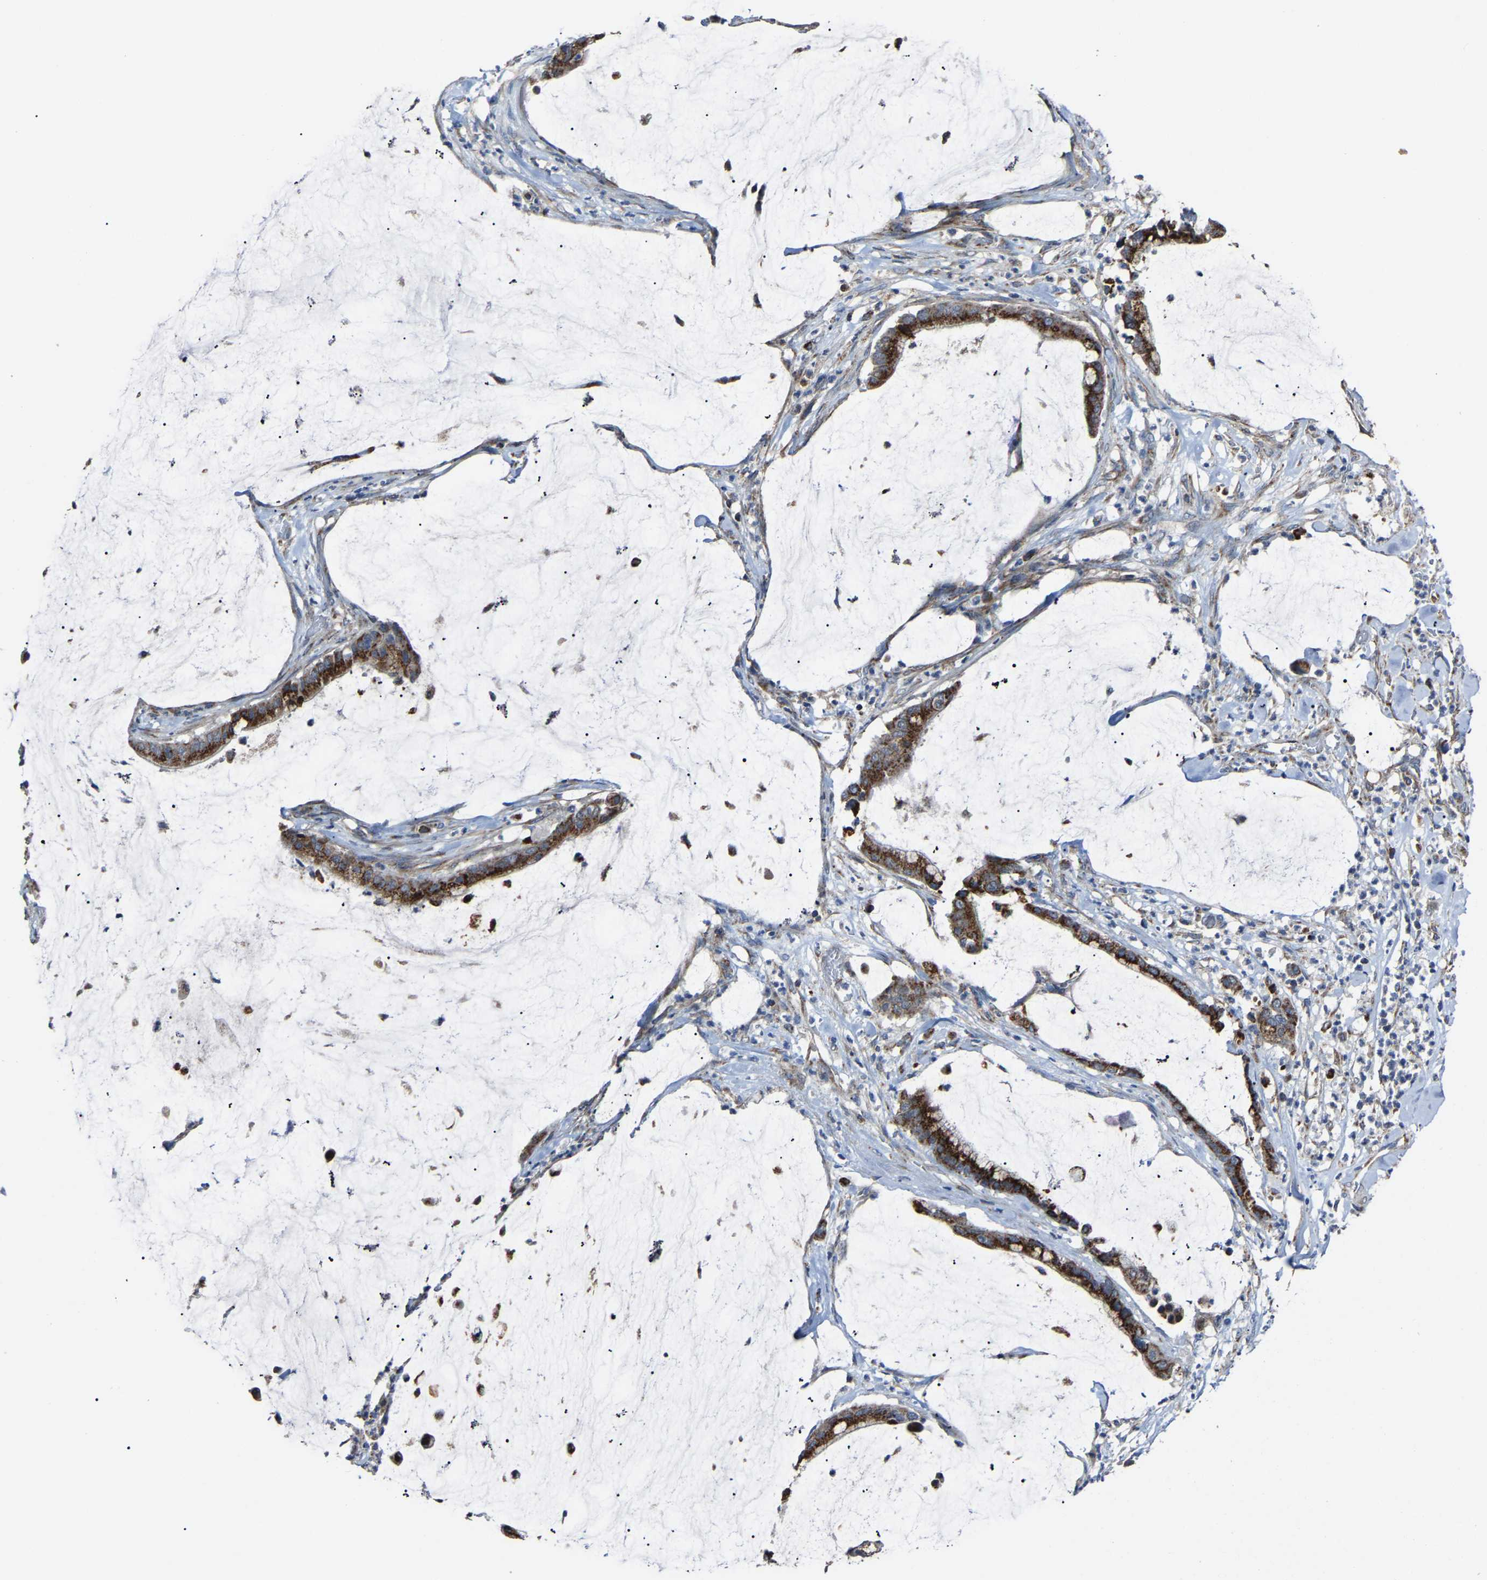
{"staining": {"intensity": "strong", "quantity": ">75%", "location": "cytoplasmic/membranous"}, "tissue": "pancreatic cancer", "cell_type": "Tumor cells", "image_type": "cancer", "snomed": [{"axis": "morphology", "description": "Adenocarcinoma, NOS"}, {"axis": "topography", "description": "Pancreas"}], "caption": "Pancreatic cancer (adenocarcinoma) stained with IHC shows strong cytoplasmic/membranous staining in about >75% of tumor cells. (IHC, brightfield microscopy, high magnification).", "gene": "CANT1", "patient": {"sex": "male", "age": 41}}